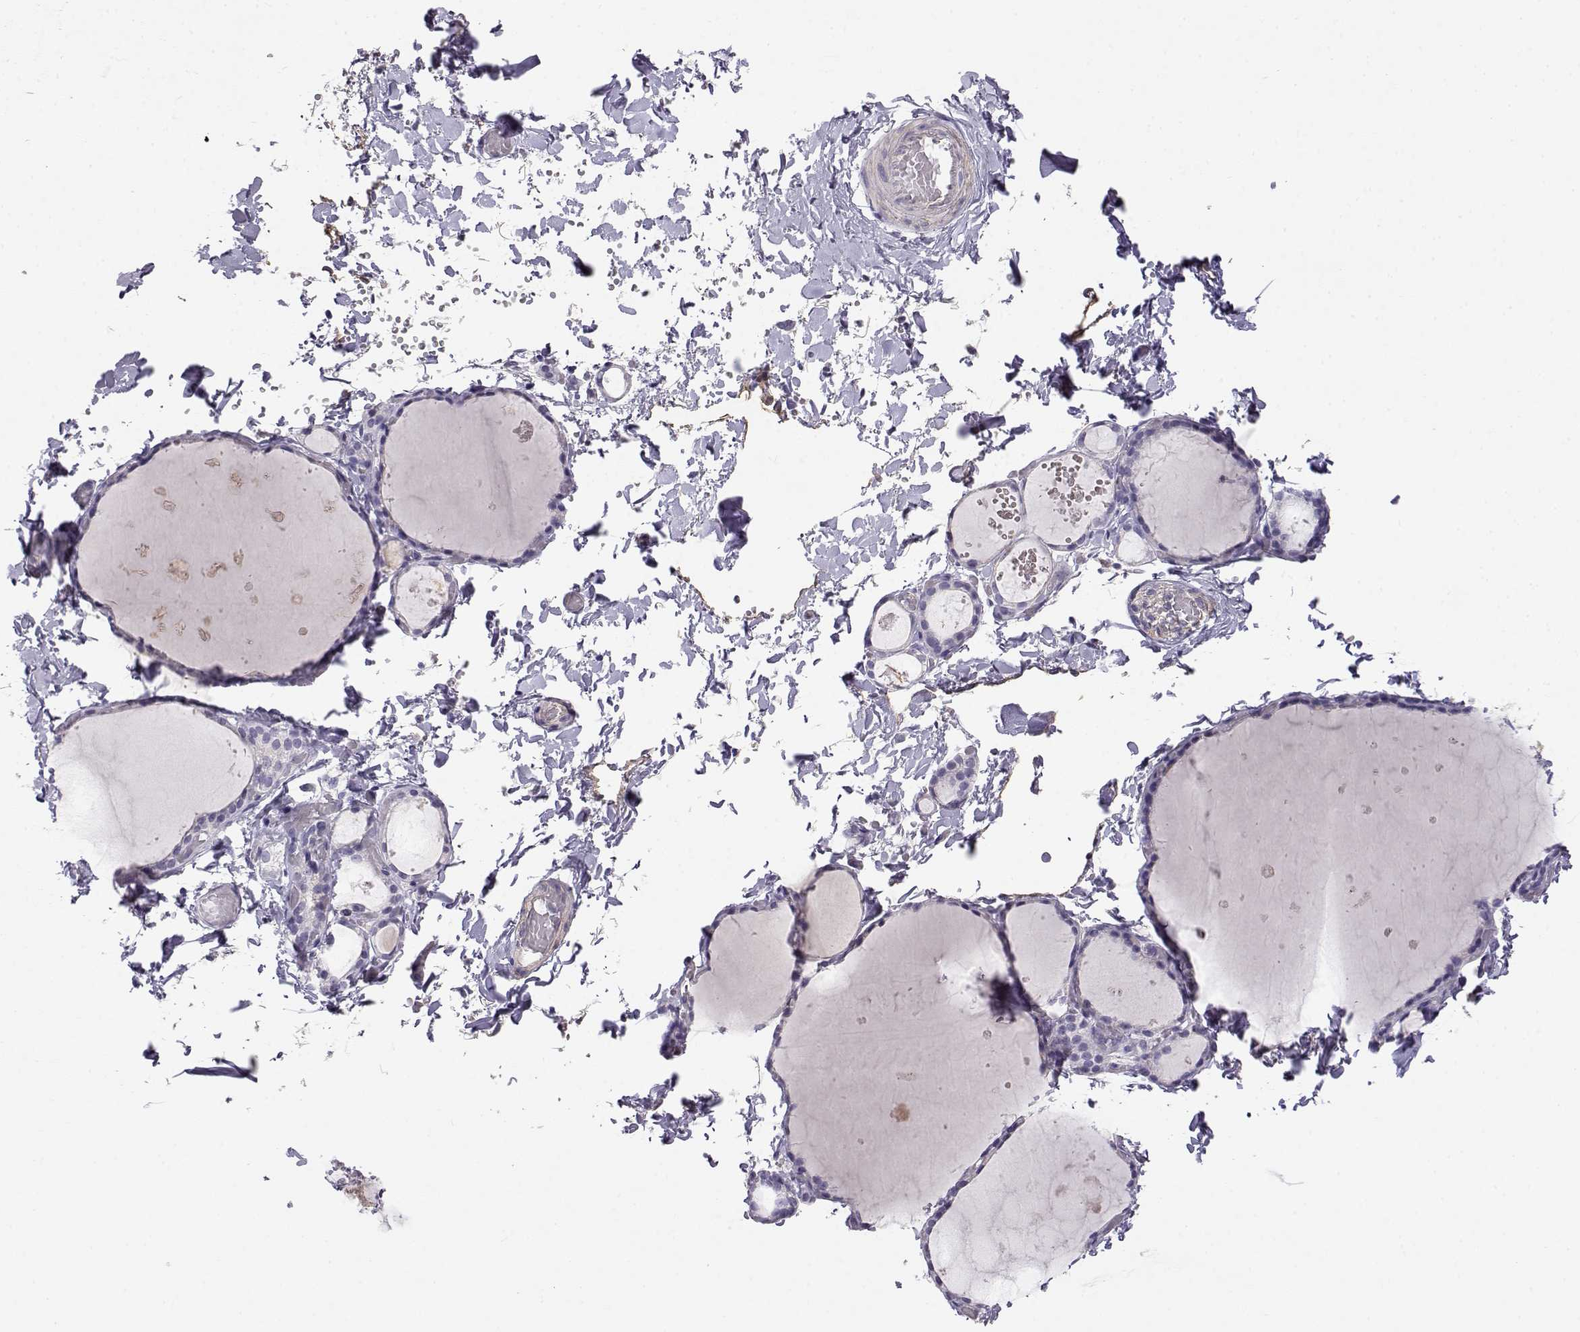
{"staining": {"intensity": "negative", "quantity": "none", "location": "none"}, "tissue": "thyroid gland", "cell_type": "Glandular cells", "image_type": "normal", "snomed": [{"axis": "morphology", "description": "Normal tissue, NOS"}, {"axis": "topography", "description": "Thyroid gland"}], "caption": "Glandular cells show no significant staining in unremarkable thyroid gland.", "gene": "ENDOU", "patient": {"sex": "female", "age": 56}}